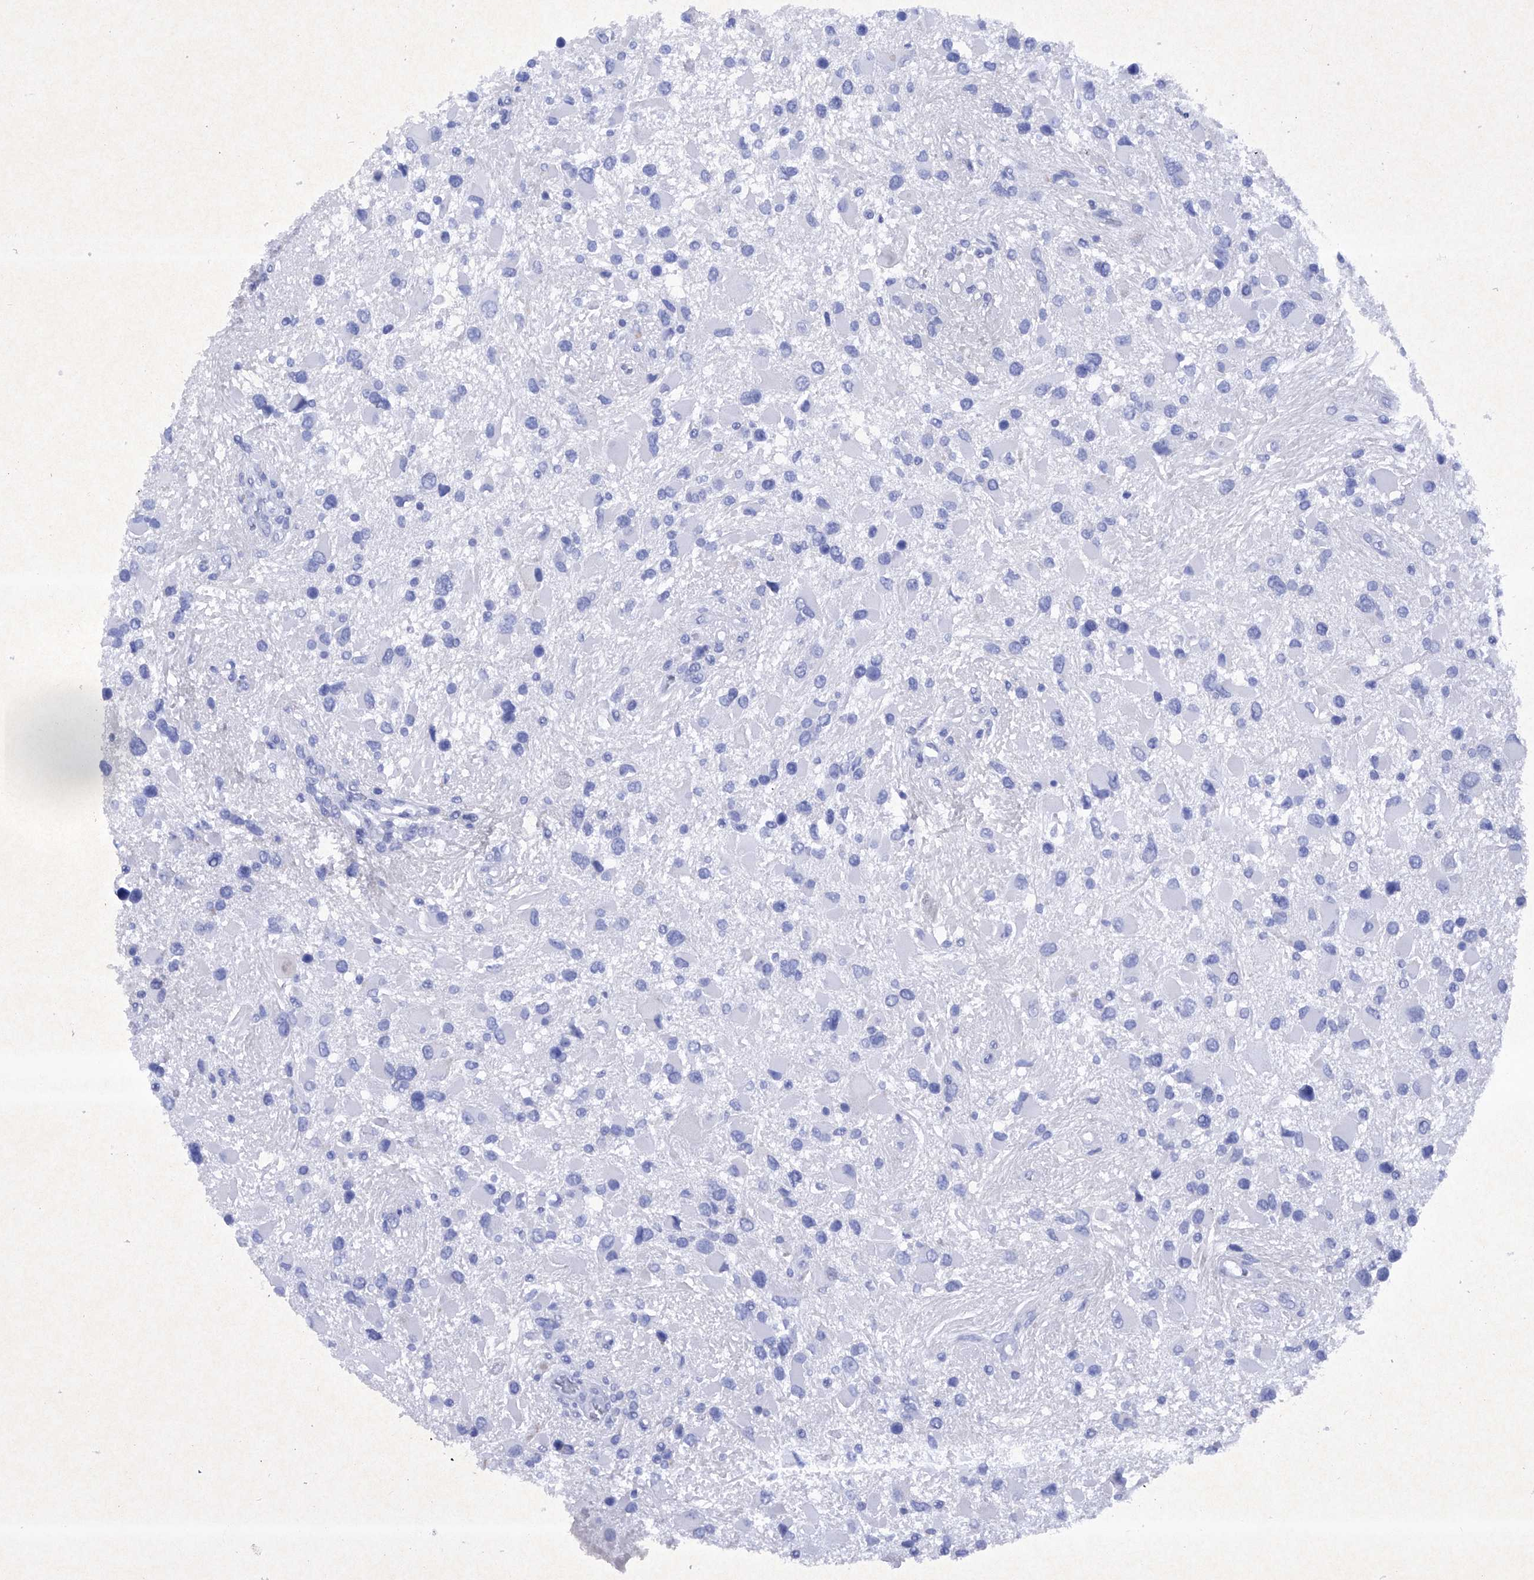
{"staining": {"intensity": "negative", "quantity": "none", "location": "none"}, "tissue": "glioma", "cell_type": "Tumor cells", "image_type": "cancer", "snomed": [{"axis": "morphology", "description": "Glioma, malignant, High grade"}, {"axis": "topography", "description": "Brain"}], "caption": "This is a photomicrograph of IHC staining of malignant high-grade glioma, which shows no expression in tumor cells.", "gene": "BARX2", "patient": {"sex": "male", "age": 53}}